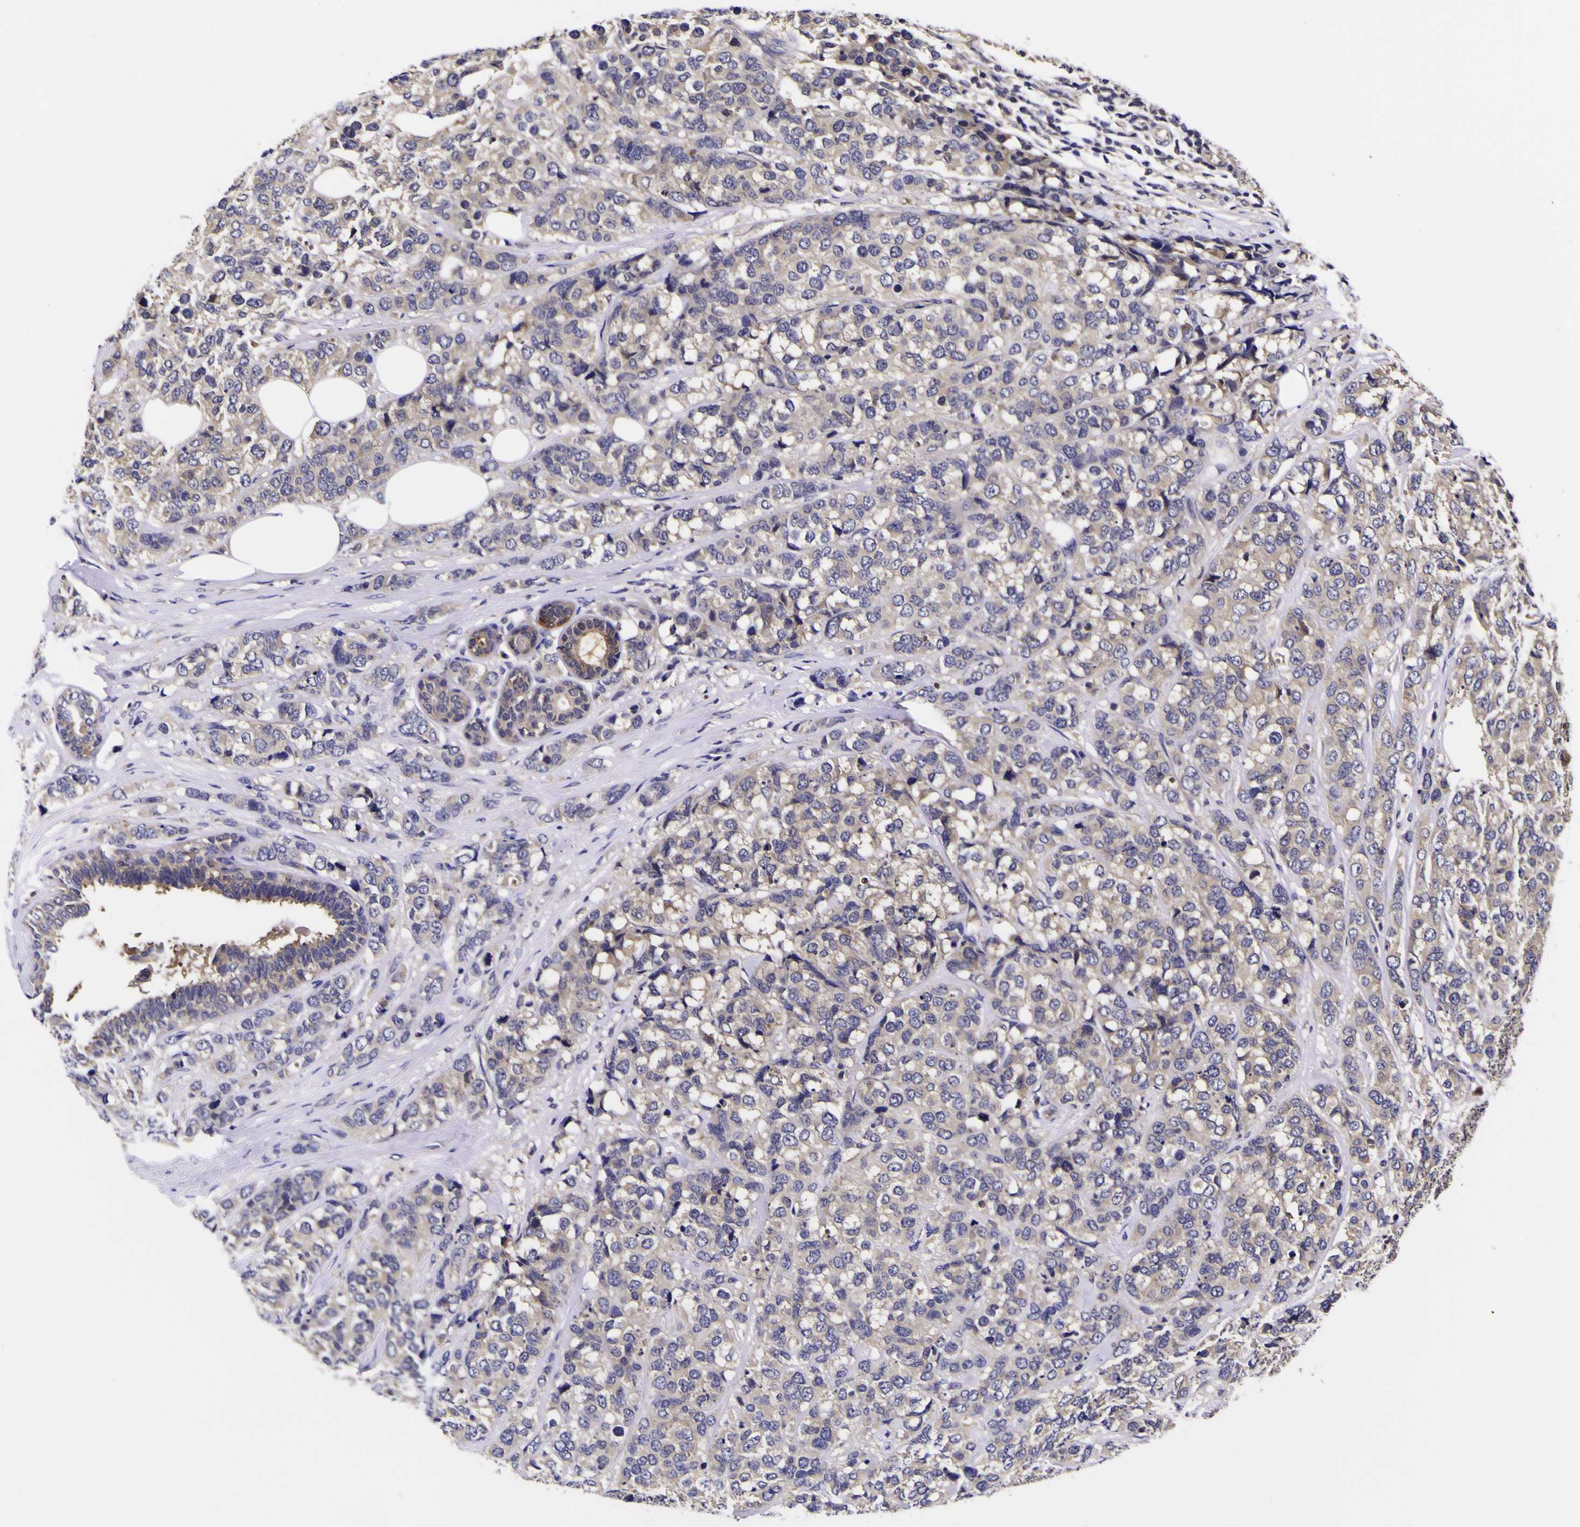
{"staining": {"intensity": "negative", "quantity": "none", "location": "none"}, "tissue": "breast cancer", "cell_type": "Tumor cells", "image_type": "cancer", "snomed": [{"axis": "morphology", "description": "Lobular carcinoma"}, {"axis": "topography", "description": "Breast"}], "caption": "The micrograph exhibits no significant expression in tumor cells of lobular carcinoma (breast).", "gene": "MAPK14", "patient": {"sex": "female", "age": 59}}